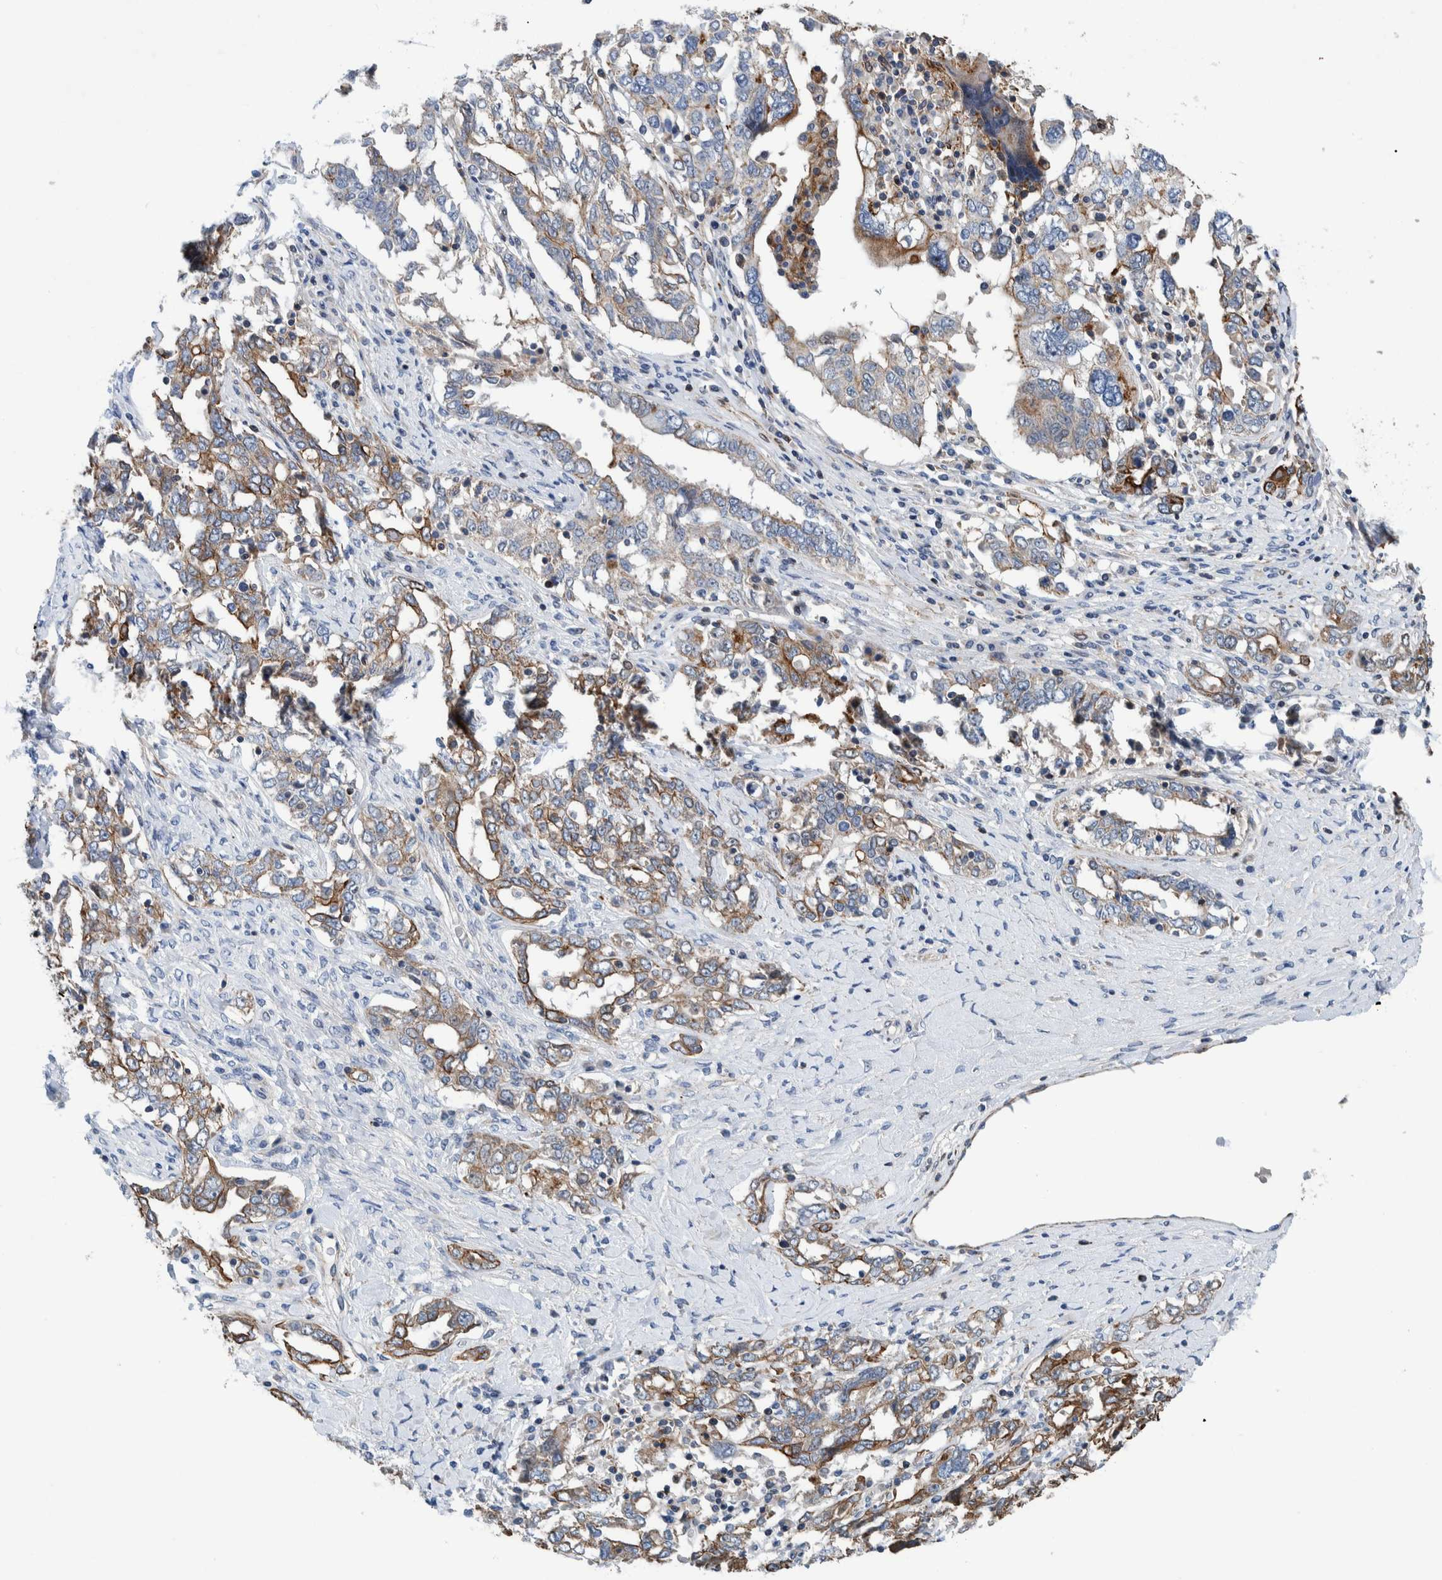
{"staining": {"intensity": "moderate", "quantity": "25%-75%", "location": "cytoplasmic/membranous"}, "tissue": "ovarian cancer", "cell_type": "Tumor cells", "image_type": "cancer", "snomed": [{"axis": "morphology", "description": "Carcinoma, endometroid"}, {"axis": "topography", "description": "Ovary"}], "caption": "Immunohistochemical staining of human endometroid carcinoma (ovarian) reveals moderate cytoplasmic/membranous protein staining in approximately 25%-75% of tumor cells.", "gene": "MKS1", "patient": {"sex": "female", "age": 62}}